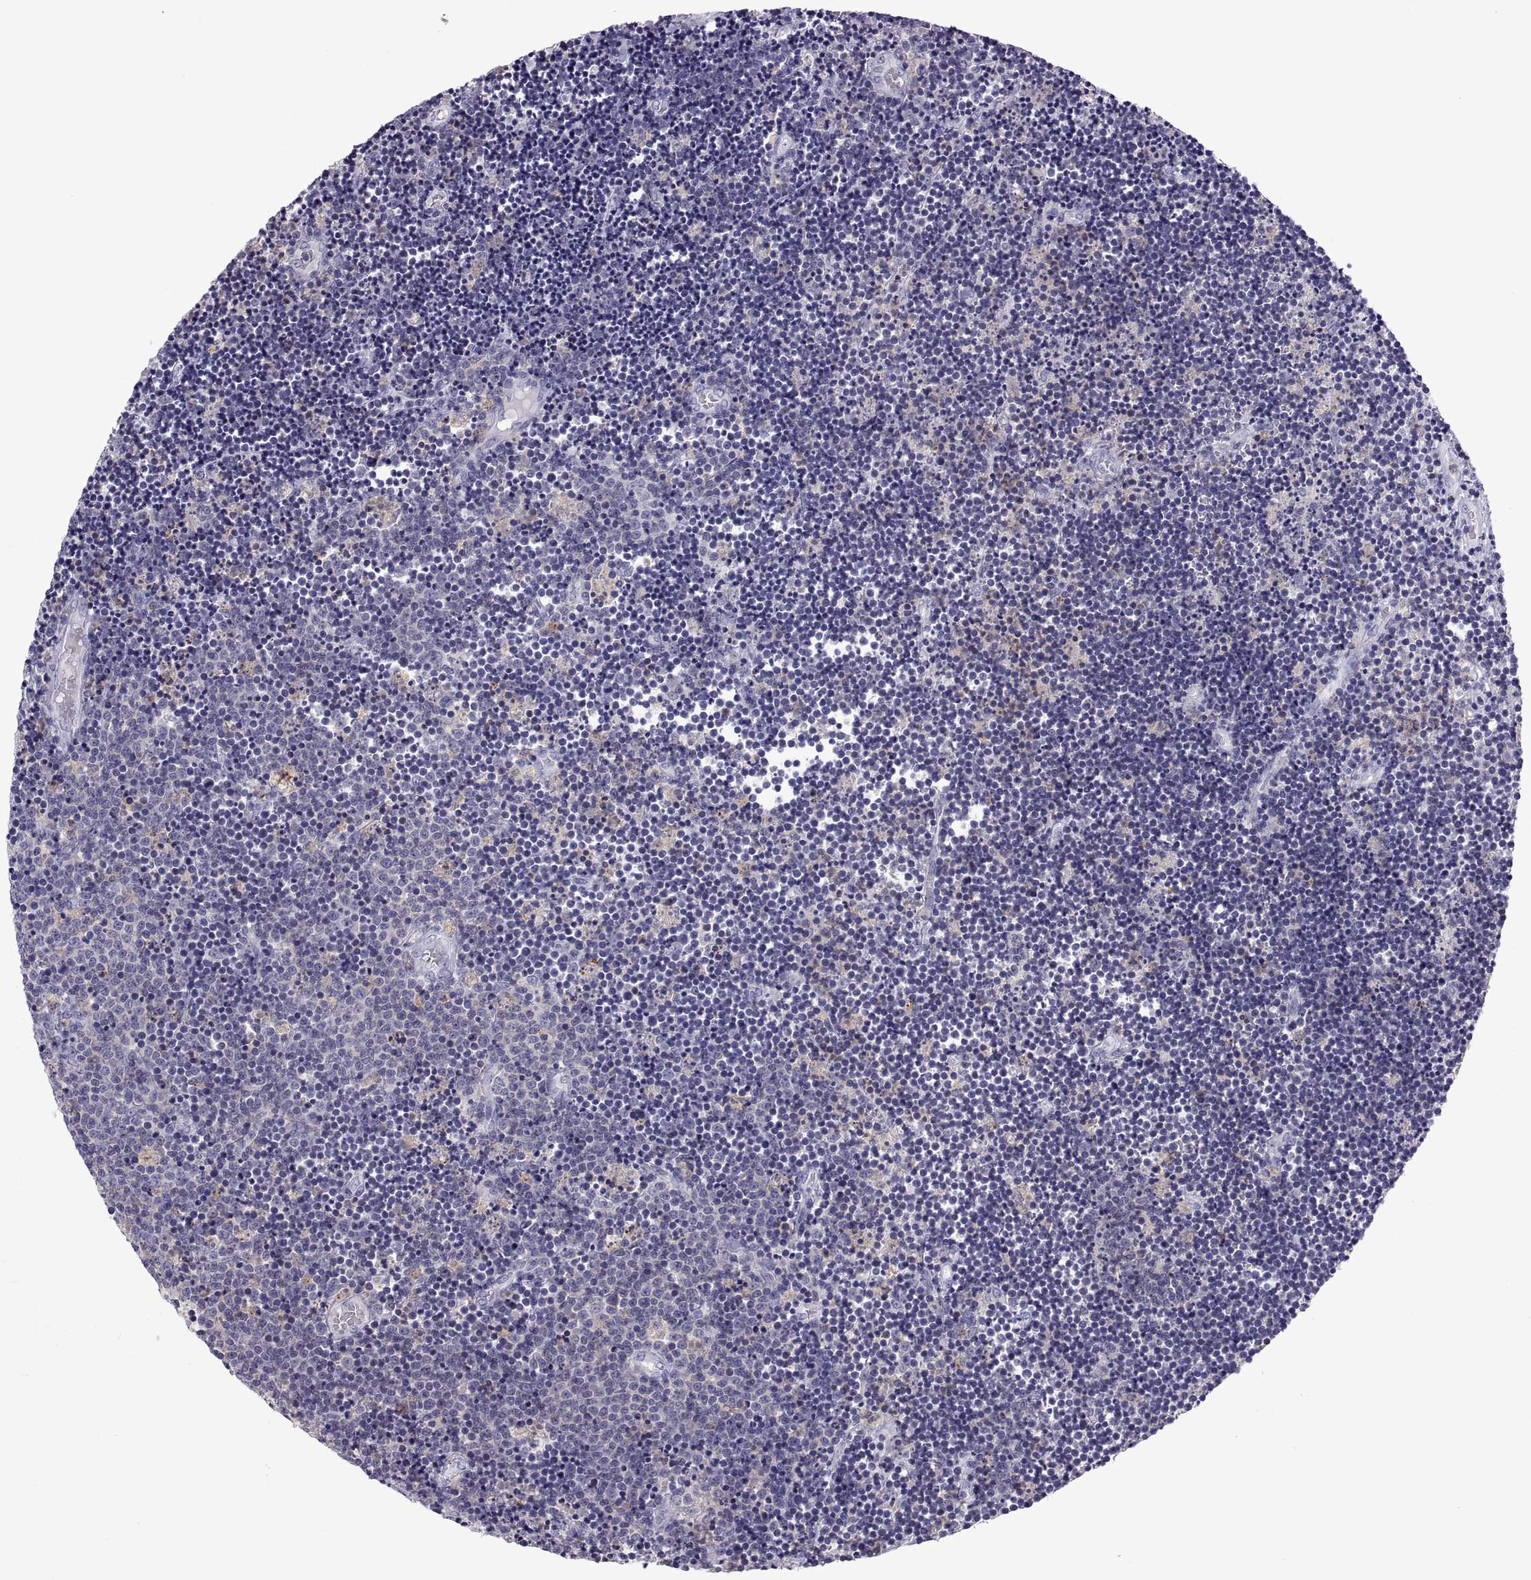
{"staining": {"intensity": "negative", "quantity": "none", "location": "none"}, "tissue": "lymphoma", "cell_type": "Tumor cells", "image_type": "cancer", "snomed": [{"axis": "morphology", "description": "Malignant lymphoma, non-Hodgkin's type, Low grade"}, {"axis": "topography", "description": "Brain"}], "caption": "An image of lymphoma stained for a protein demonstrates no brown staining in tumor cells. (DAB (3,3'-diaminobenzidine) immunohistochemistry, high magnification).", "gene": "RGS19", "patient": {"sex": "female", "age": 66}}